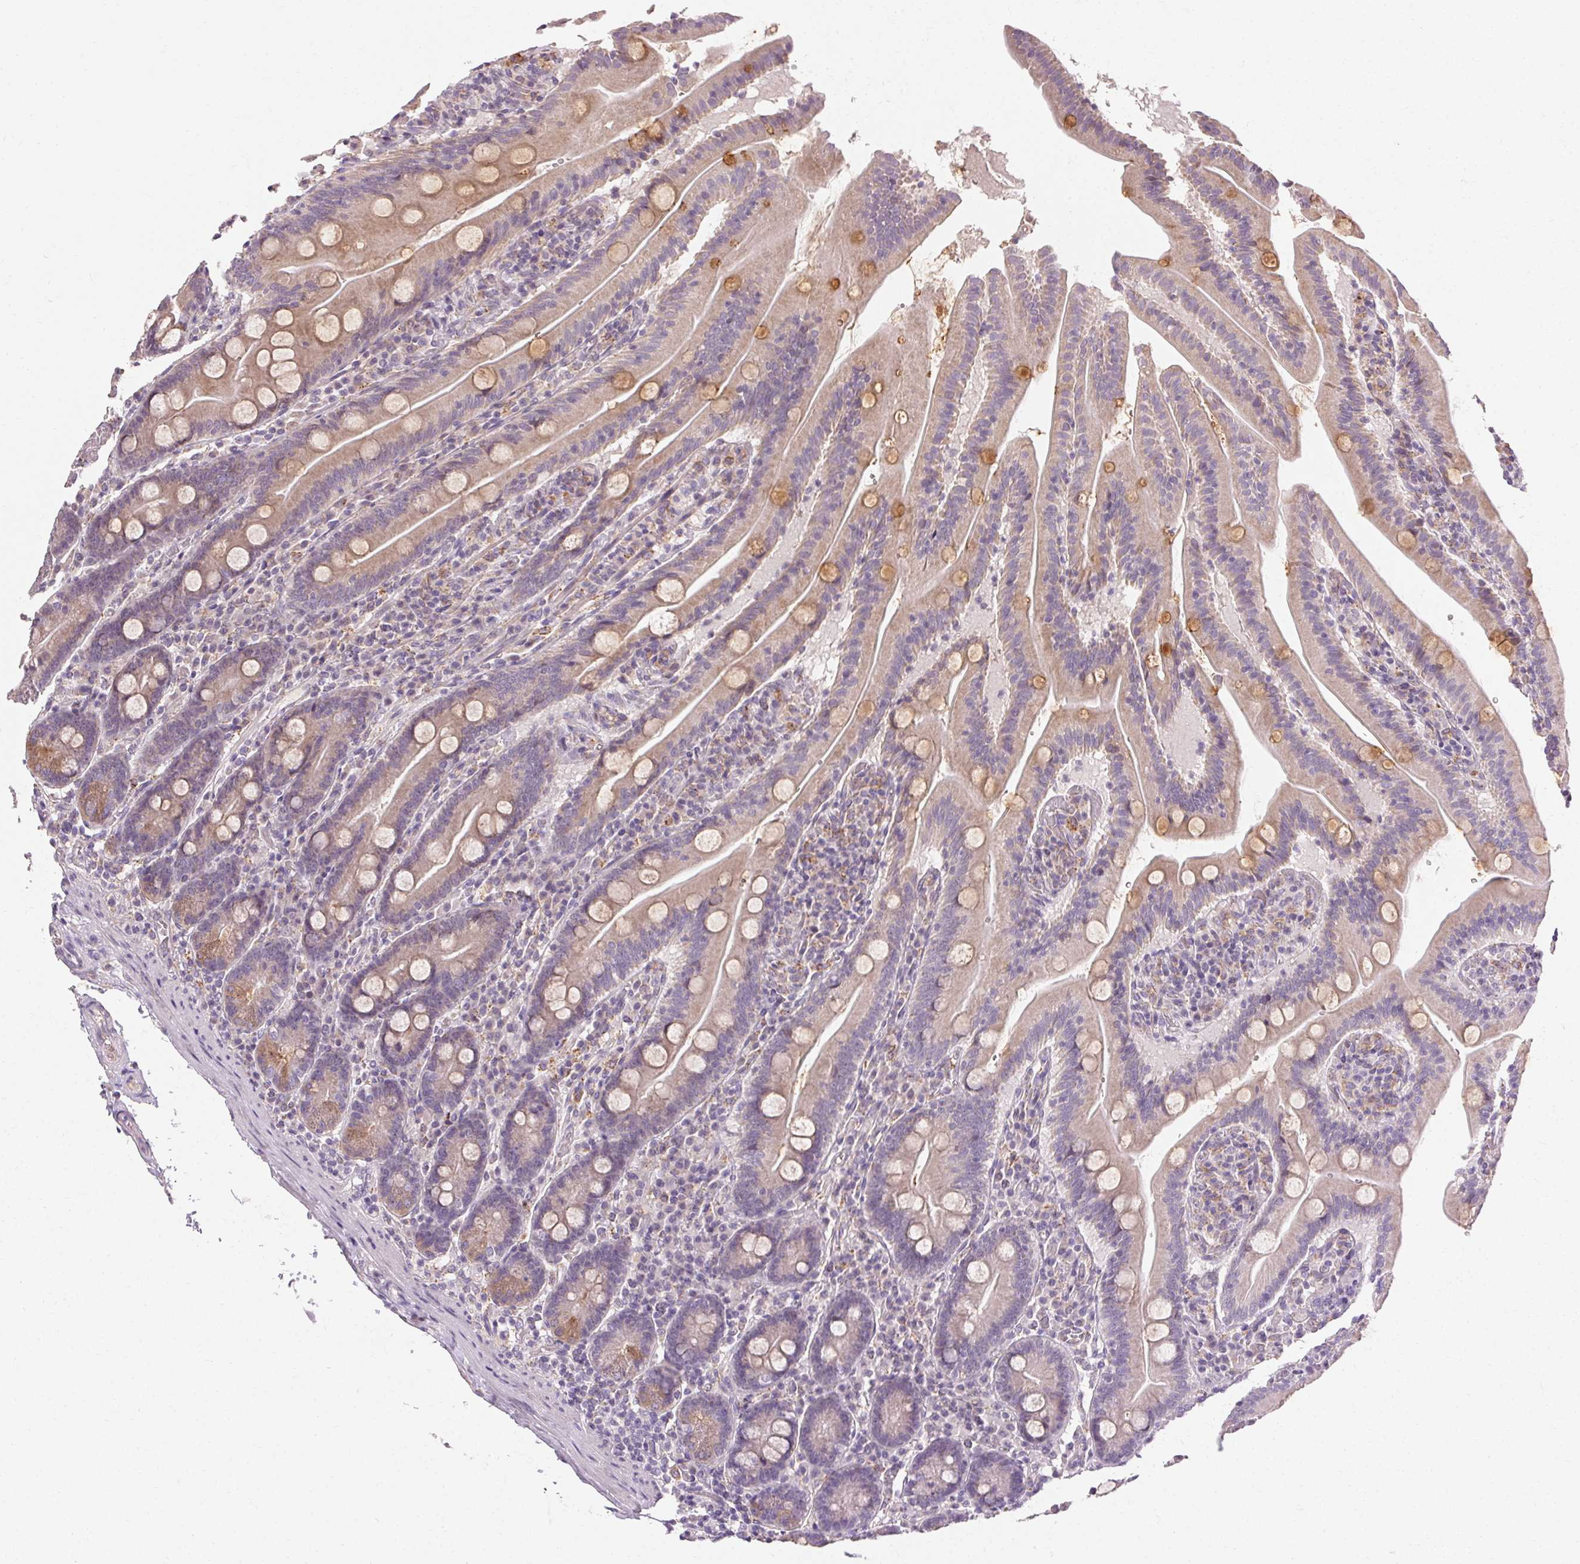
{"staining": {"intensity": "moderate", "quantity": "25%-75%", "location": "cytoplasmic/membranous"}, "tissue": "small intestine", "cell_type": "Glandular cells", "image_type": "normal", "snomed": [{"axis": "morphology", "description": "Normal tissue, NOS"}, {"axis": "topography", "description": "Small intestine"}], "caption": "The photomicrograph shows staining of unremarkable small intestine, revealing moderate cytoplasmic/membranous protein staining (brown color) within glandular cells. The protein is shown in brown color, while the nuclei are stained blue.", "gene": "REP15", "patient": {"sex": "male", "age": 37}}